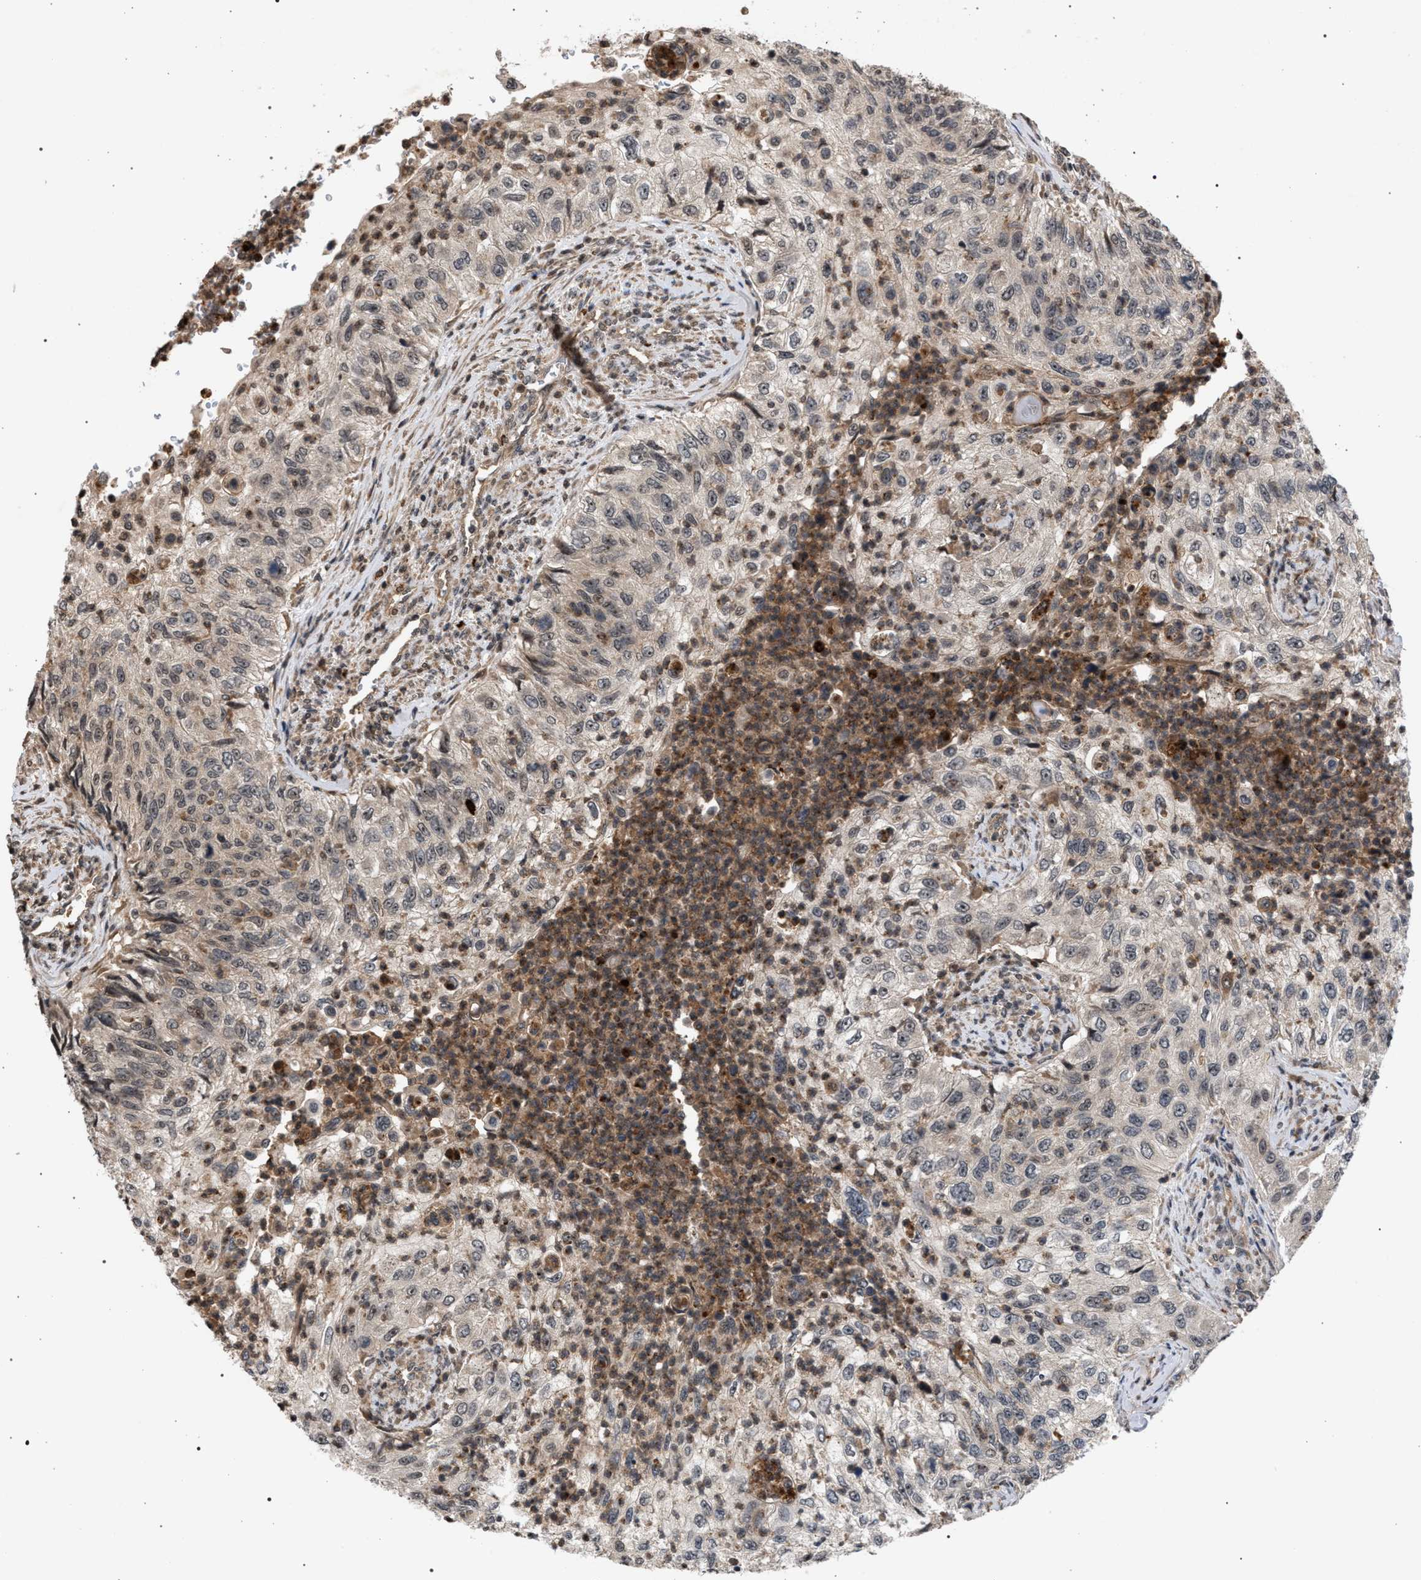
{"staining": {"intensity": "weak", "quantity": "<25%", "location": "cytoplasmic/membranous,nuclear"}, "tissue": "urothelial cancer", "cell_type": "Tumor cells", "image_type": "cancer", "snomed": [{"axis": "morphology", "description": "Urothelial carcinoma, High grade"}, {"axis": "topography", "description": "Urinary bladder"}], "caption": "Protein analysis of urothelial cancer displays no significant expression in tumor cells. The staining is performed using DAB (3,3'-diaminobenzidine) brown chromogen with nuclei counter-stained in using hematoxylin.", "gene": "IRAK4", "patient": {"sex": "female", "age": 60}}